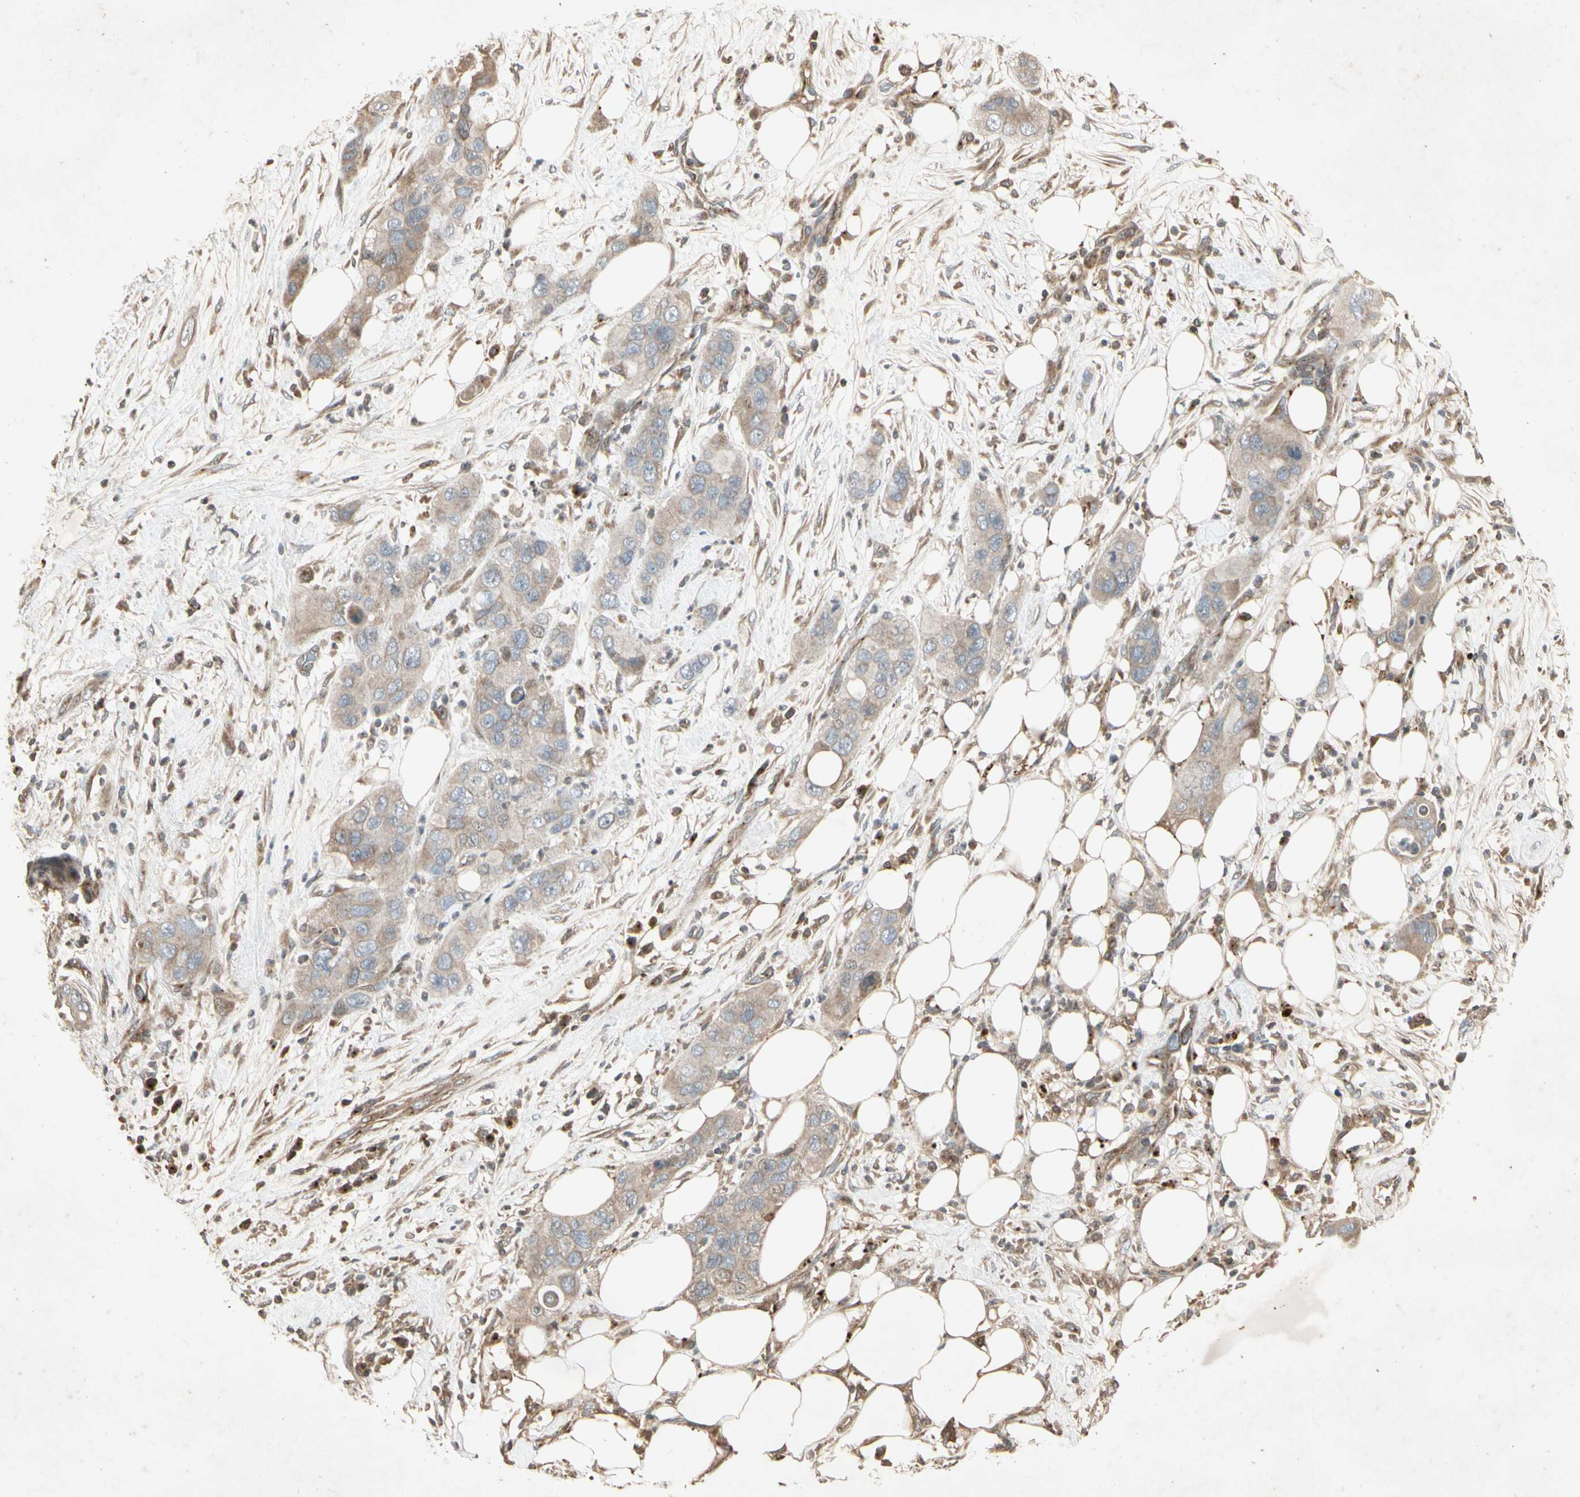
{"staining": {"intensity": "weak", "quantity": ">75%", "location": "cytoplasmic/membranous"}, "tissue": "pancreatic cancer", "cell_type": "Tumor cells", "image_type": "cancer", "snomed": [{"axis": "morphology", "description": "Adenocarcinoma, NOS"}, {"axis": "topography", "description": "Pancreas"}], "caption": "Pancreatic cancer (adenocarcinoma) was stained to show a protein in brown. There is low levels of weak cytoplasmic/membranous expression in about >75% of tumor cells.", "gene": "TEK", "patient": {"sex": "female", "age": 71}}